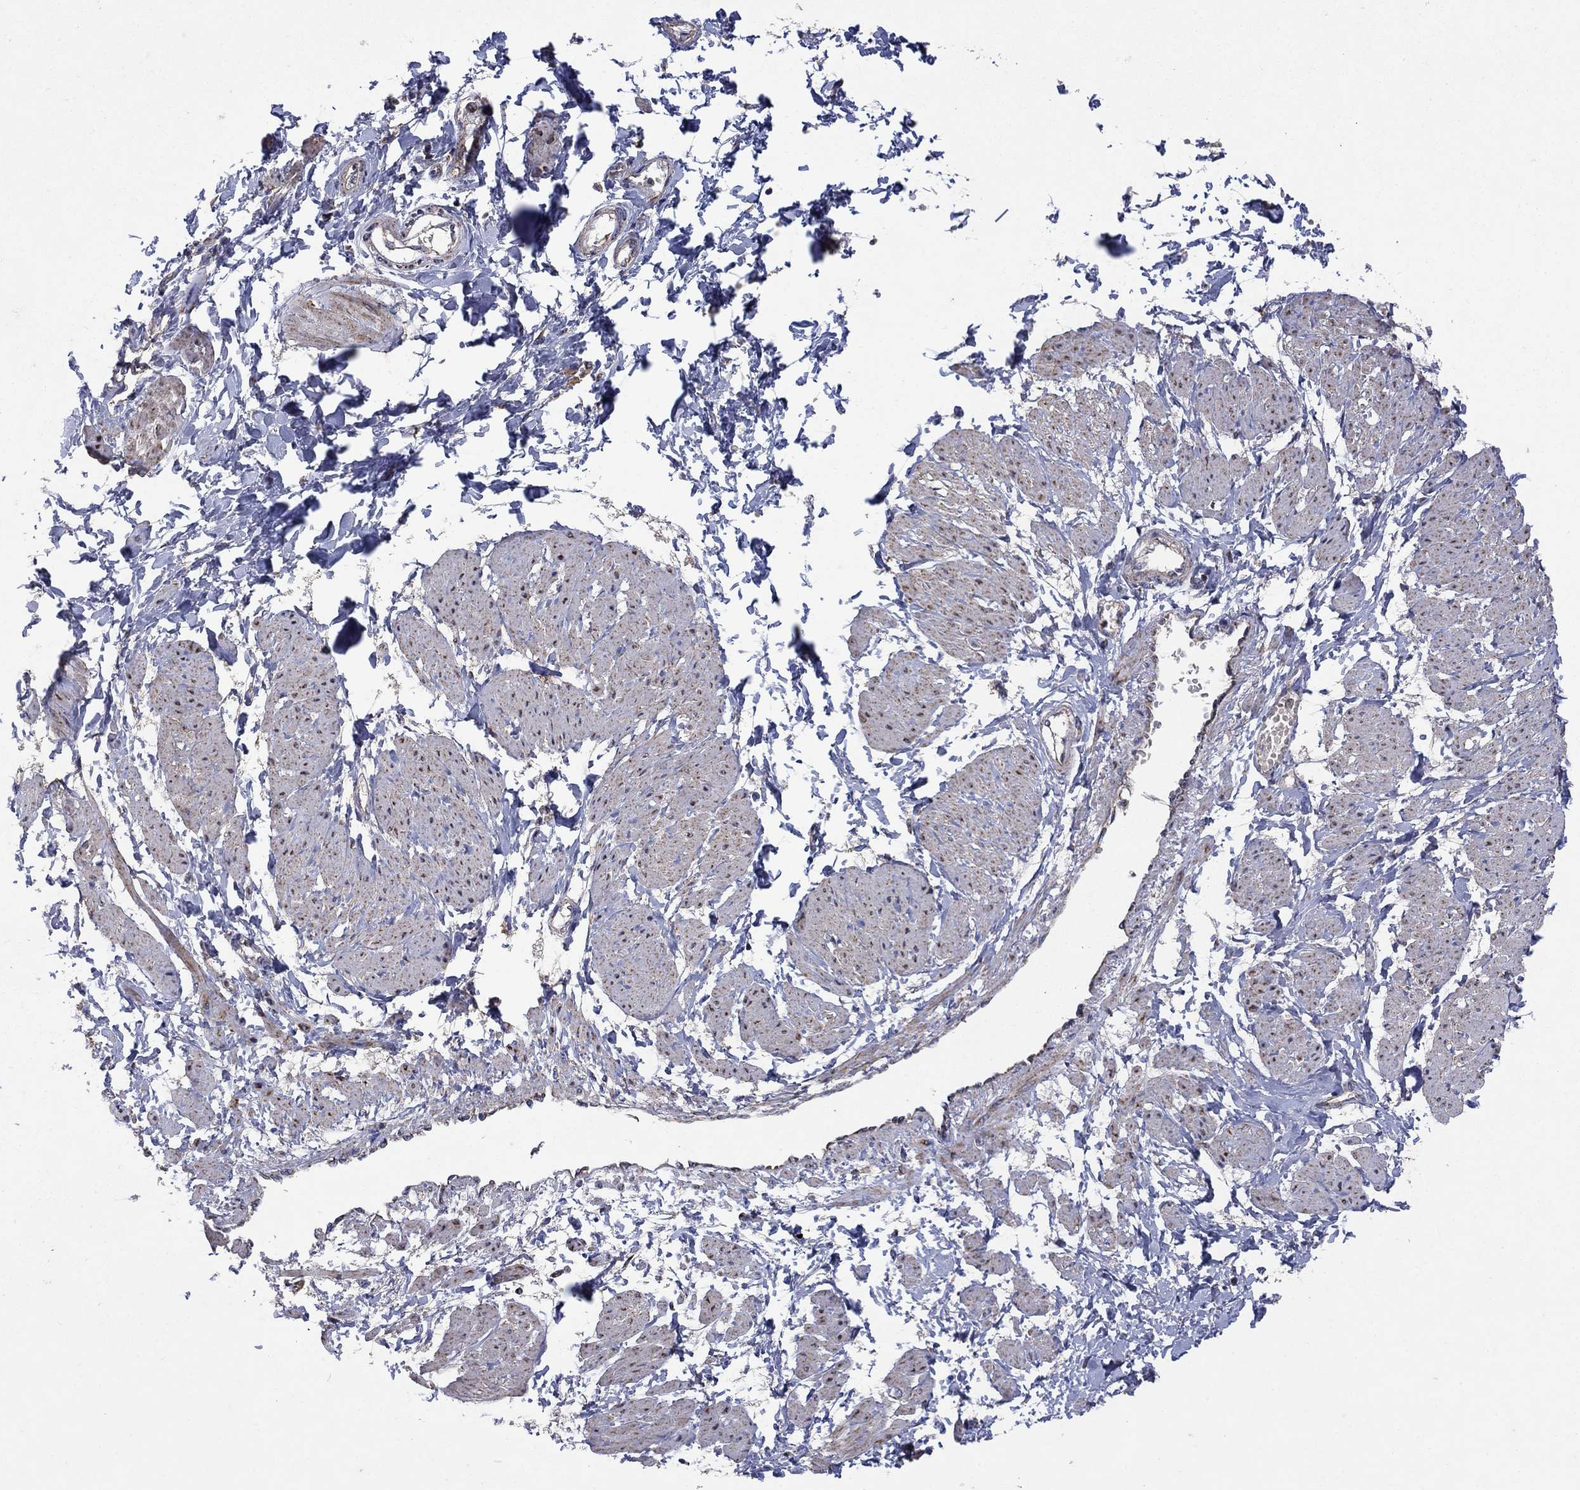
{"staining": {"intensity": "weak", "quantity": "25%-75%", "location": "cytoplasmic/membranous"}, "tissue": "smooth muscle", "cell_type": "Smooth muscle cells", "image_type": "normal", "snomed": [{"axis": "morphology", "description": "Normal tissue, NOS"}, {"axis": "topography", "description": "Smooth muscle"}, {"axis": "topography", "description": "Uterus"}], "caption": "A low amount of weak cytoplasmic/membranous staining is identified in approximately 25%-75% of smooth muscle cells in normal smooth muscle. (Brightfield microscopy of DAB IHC at high magnification).", "gene": "DPH1", "patient": {"sex": "female", "age": 39}}